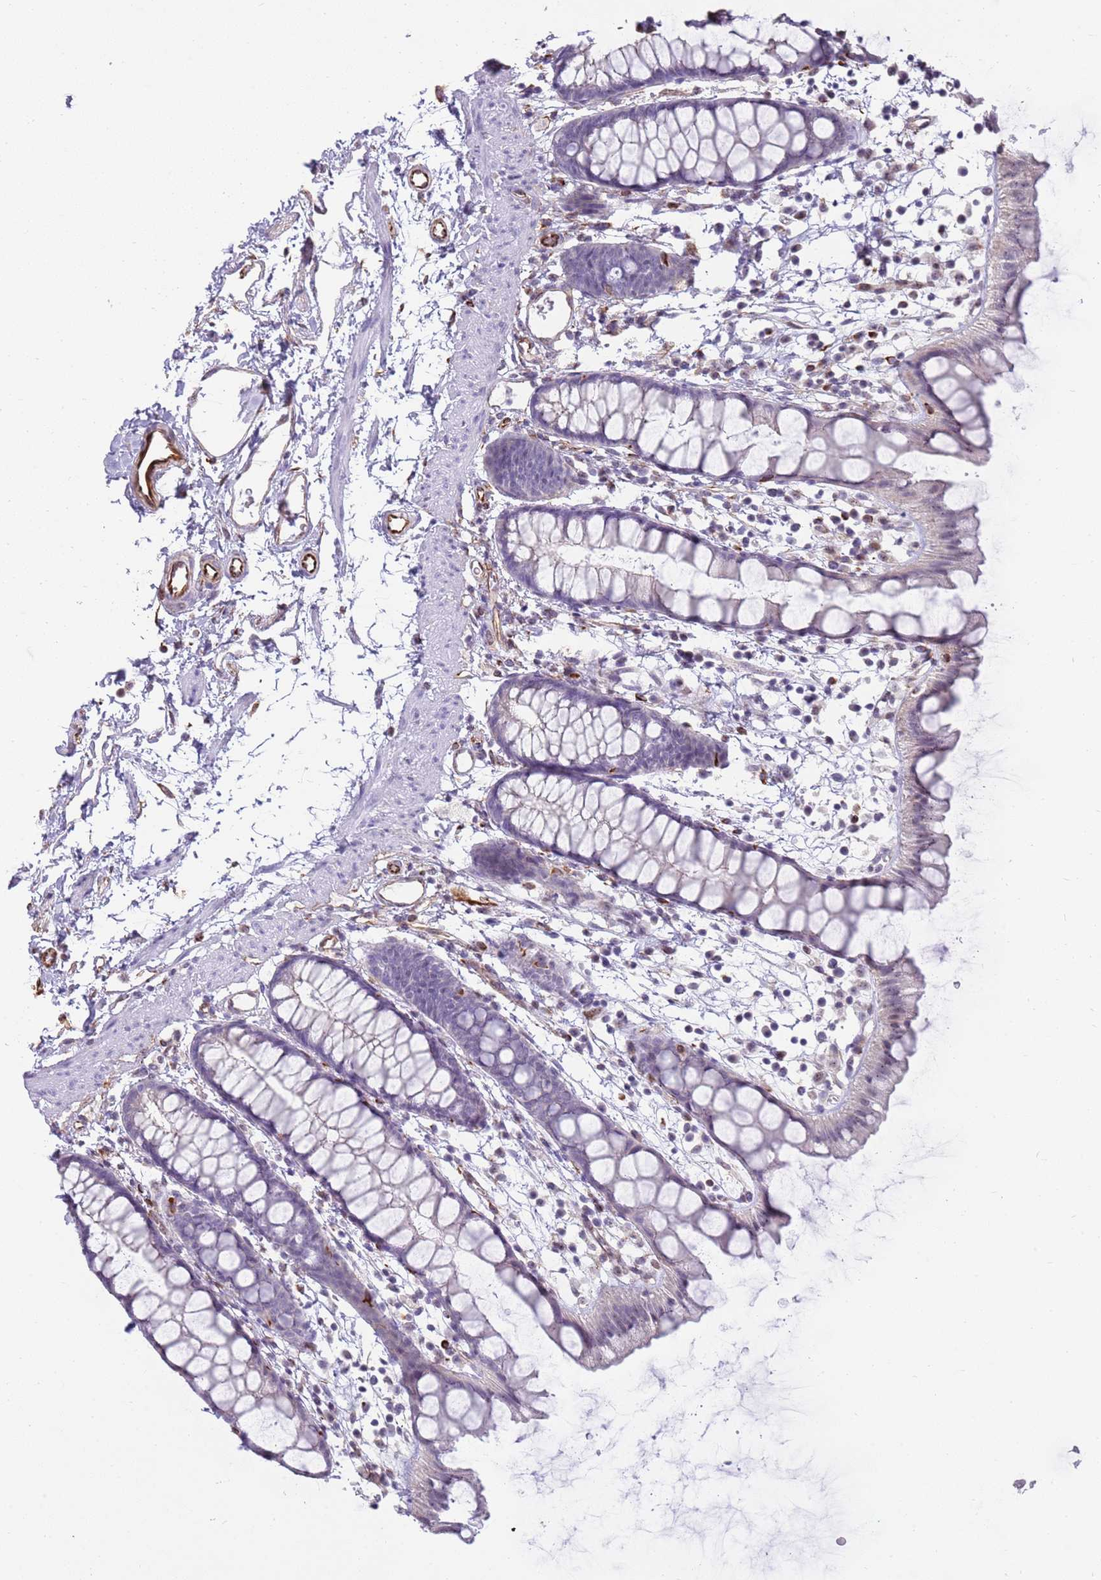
{"staining": {"intensity": "negative", "quantity": "none", "location": "none"}, "tissue": "rectum", "cell_type": "Glandular cells", "image_type": "normal", "snomed": [{"axis": "morphology", "description": "Normal tissue, NOS"}, {"axis": "topography", "description": "Rectum"}], "caption": "Immunohistochemical staining of unremarkable human rectum exhibits no significant staining in glandular cells.", "gene": "ENSG00000271254", "patient": {"sex": "female", "age": 65}}